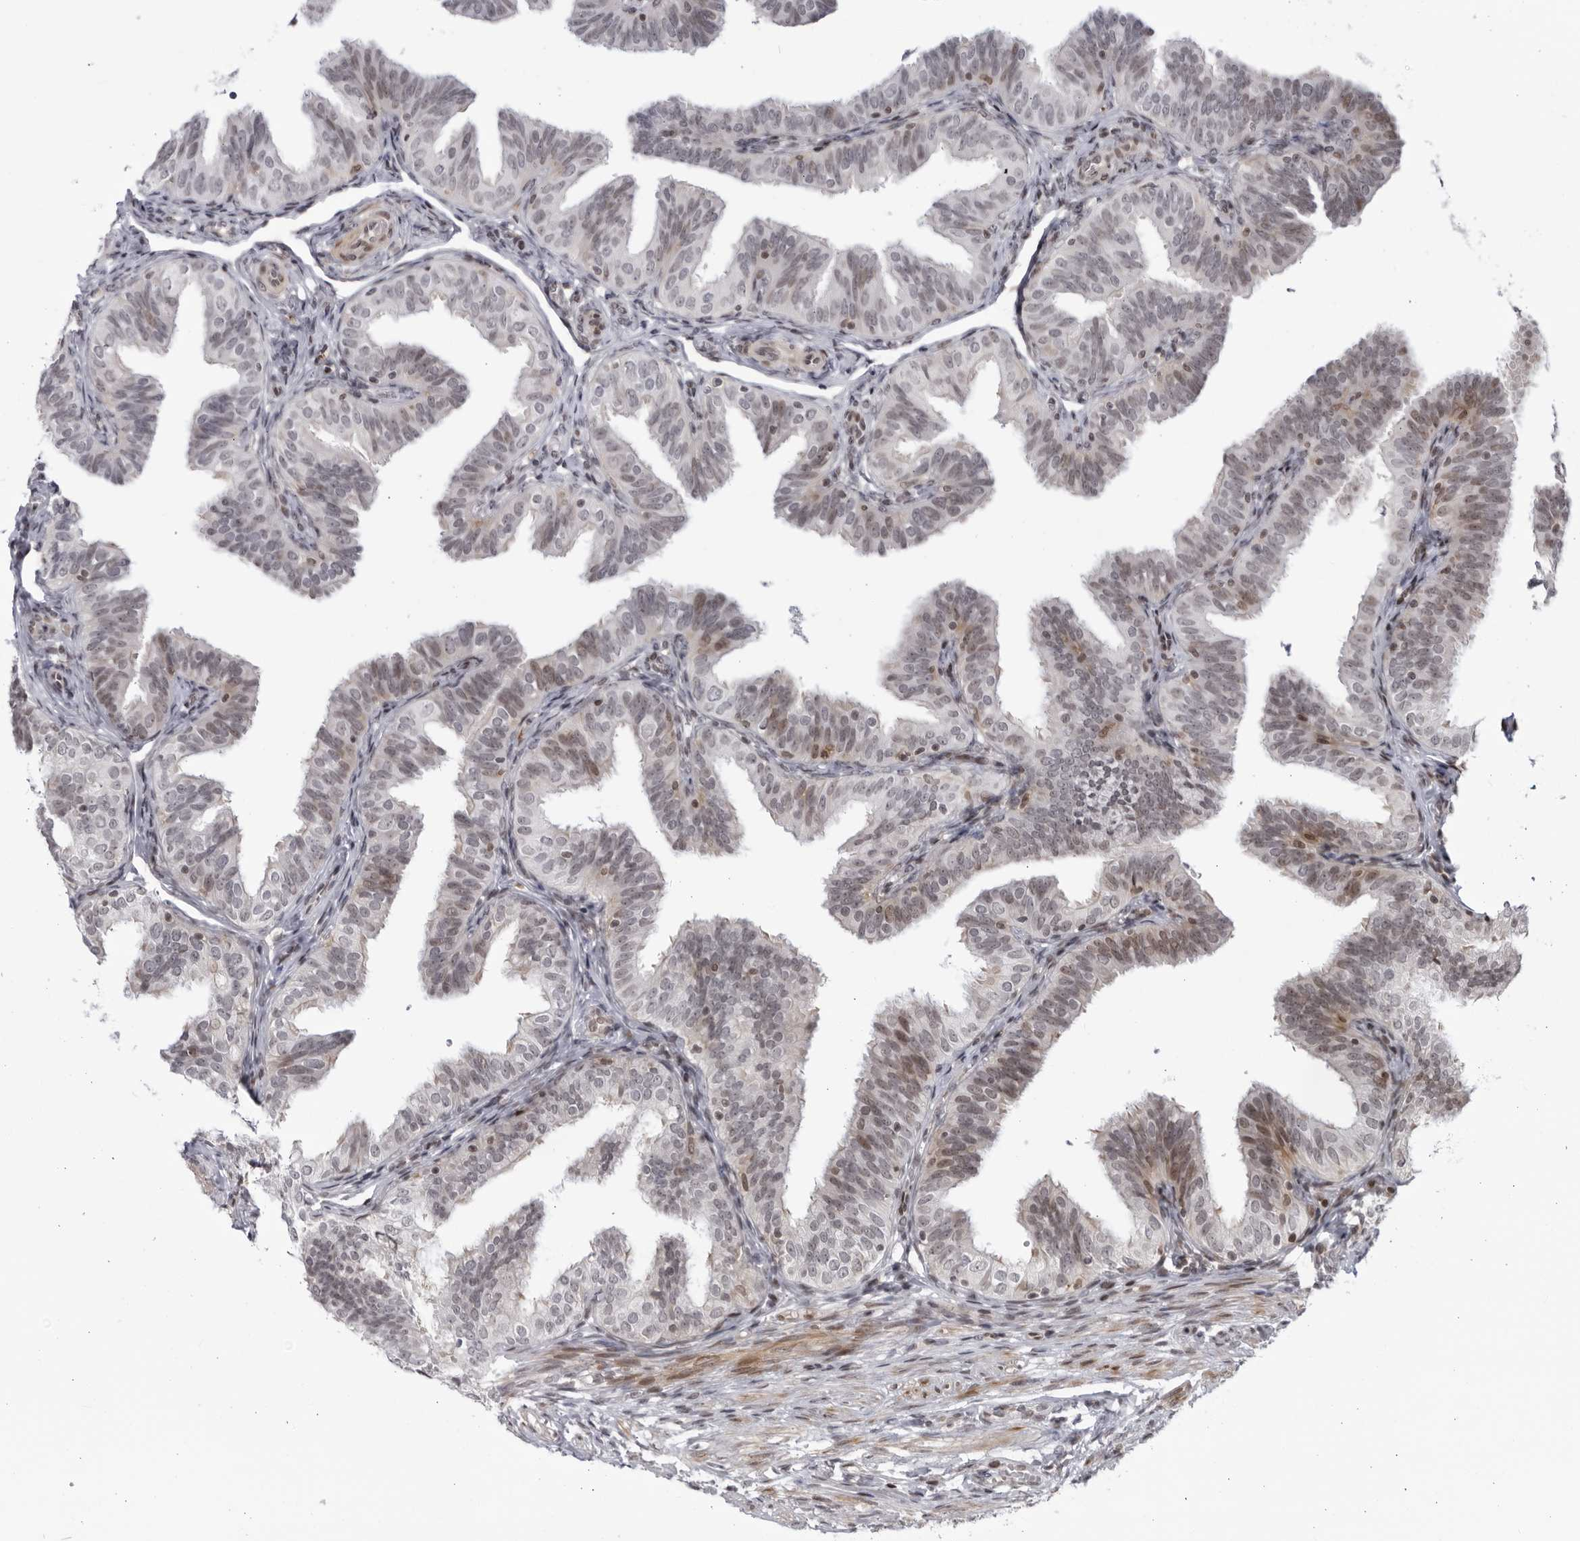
{"staining": {"intensity": "weak", "quantity": "<25%", "location": "nuclear"}, "tissue": "fallopian tube", "cell_type": "Glandular cells", "image_type": "normal", "snomed": [{"axis": "morphology", "description": "Normal tissue, NOS"}, {"axis": "topography", "description": "Fallopian tube"}], "caption": "A high-resolution histopathology image shows IHC staining of unremarkable fallopian tube, which reveals no significant positivity in glandular cells. The staining was performed using DAB (3,3'-diaminobenzidine) to visualize the protein expression in brown, while the nuclei were stained in blue with hematoxylin (Magnification: 20x).", "gene": "DTL", "patient": {"sex": "female", "age": 35}}